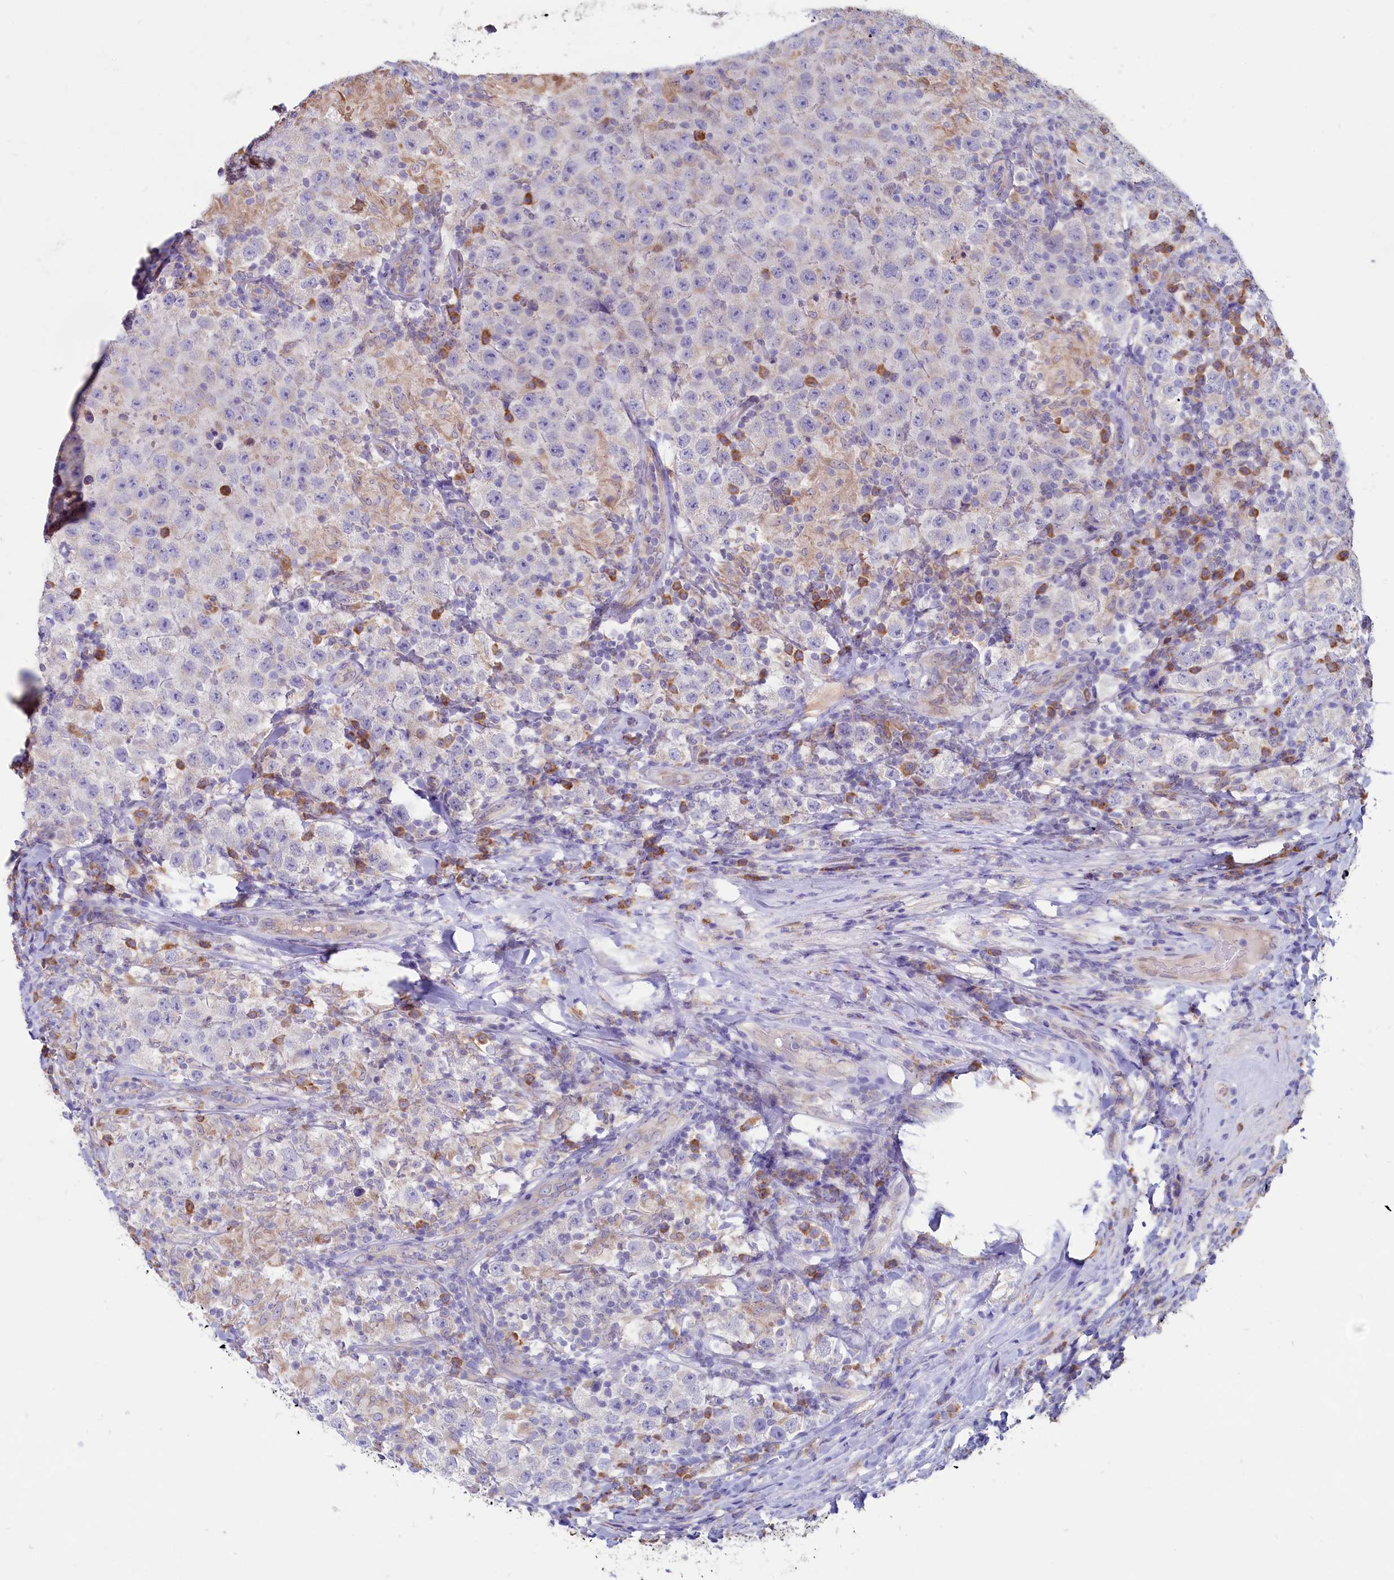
{"staining": {"intensity": "weak", "quantity": "<25%", "location": "cytoplasmic/membranous"}, "tissue": "testis cancer", "cell_type": "Tumor cells", "image_type": "cancer", "snomed": [{"axis": "morphology", "description": "Normal tissue, NOS"}, {"axis": "morphology", "description": "Urothelial carcinoma, High grade"}, {"axis": "morphology", "description": "Seminoma, NOS"}, {"axis": "morphology", "description": "Carcinoma, Embryonal, NOS"}, {"axis": "topography", "description": "Urinary bladder"}, {"axis": "topography", "description": "Testis"}], "caption": "Immunohistochemical staining of human high-grade urothelial carcinoma (testis) shows no significant staining in tumor cells.", "gene": "TBC1D19", "patient": {"sex": "male", "age": 41}}